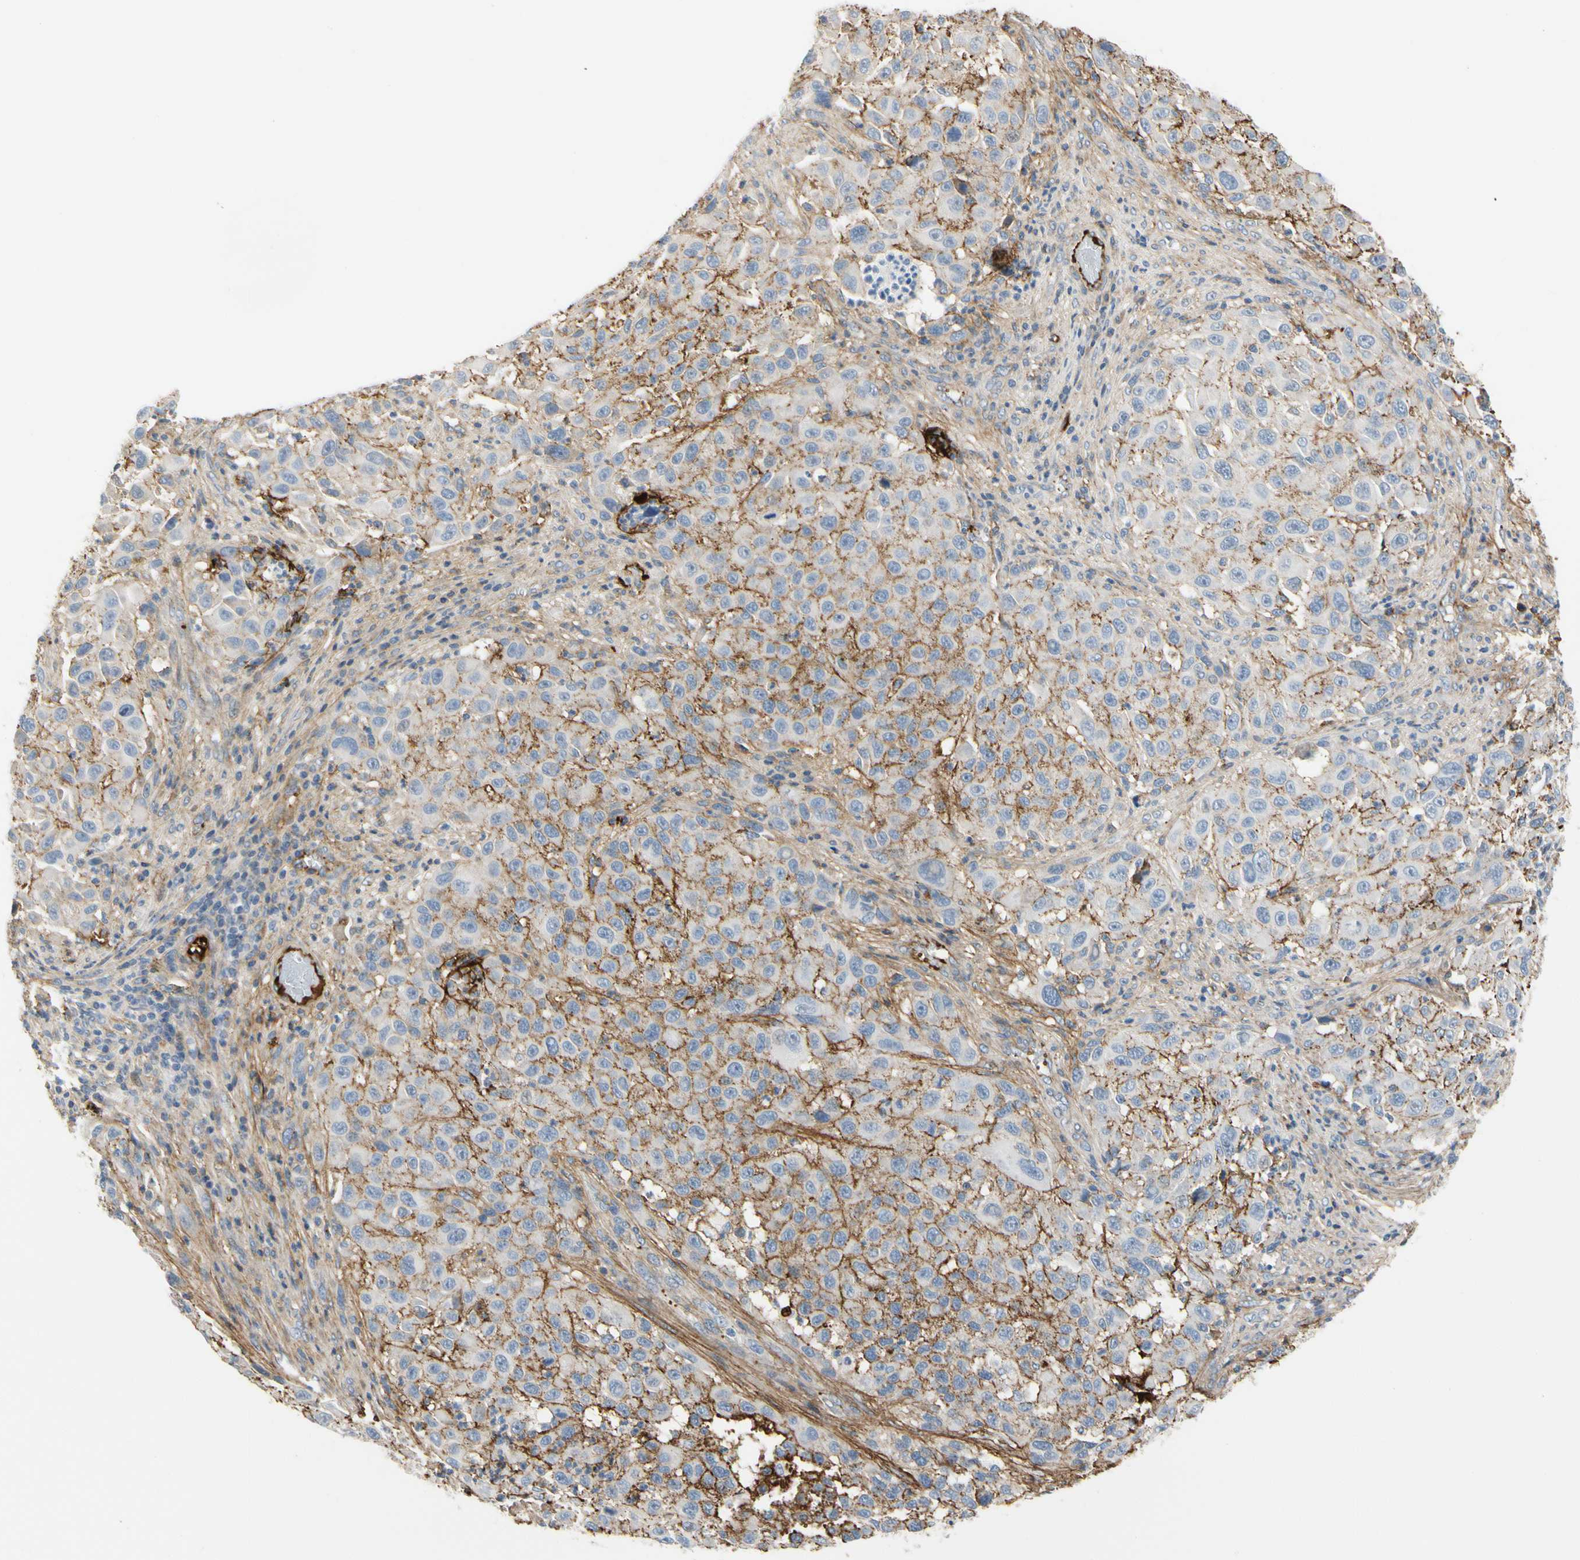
{"staining": {"intensity": "weak", "quantity": "25%-75%", "location": "cytoplasmic/membranous"}, "tissue": "melanoma", "cell_type": "Tumor cells", "image_type": "cancer", "snomed": [{"axis": "morphology", "description": "Malignant melanoma, Metastatic site"}, {"axis": "topography", "description": "Lymph node"}], "caption": "This image demonstrates immunohistochemistry staining of melanoma, with low weak cytoplasmic/membranous staining in about 25%-75% of tumor cells.", "gene": "FGB", "patient": {"sex": "male", "age": 61}}